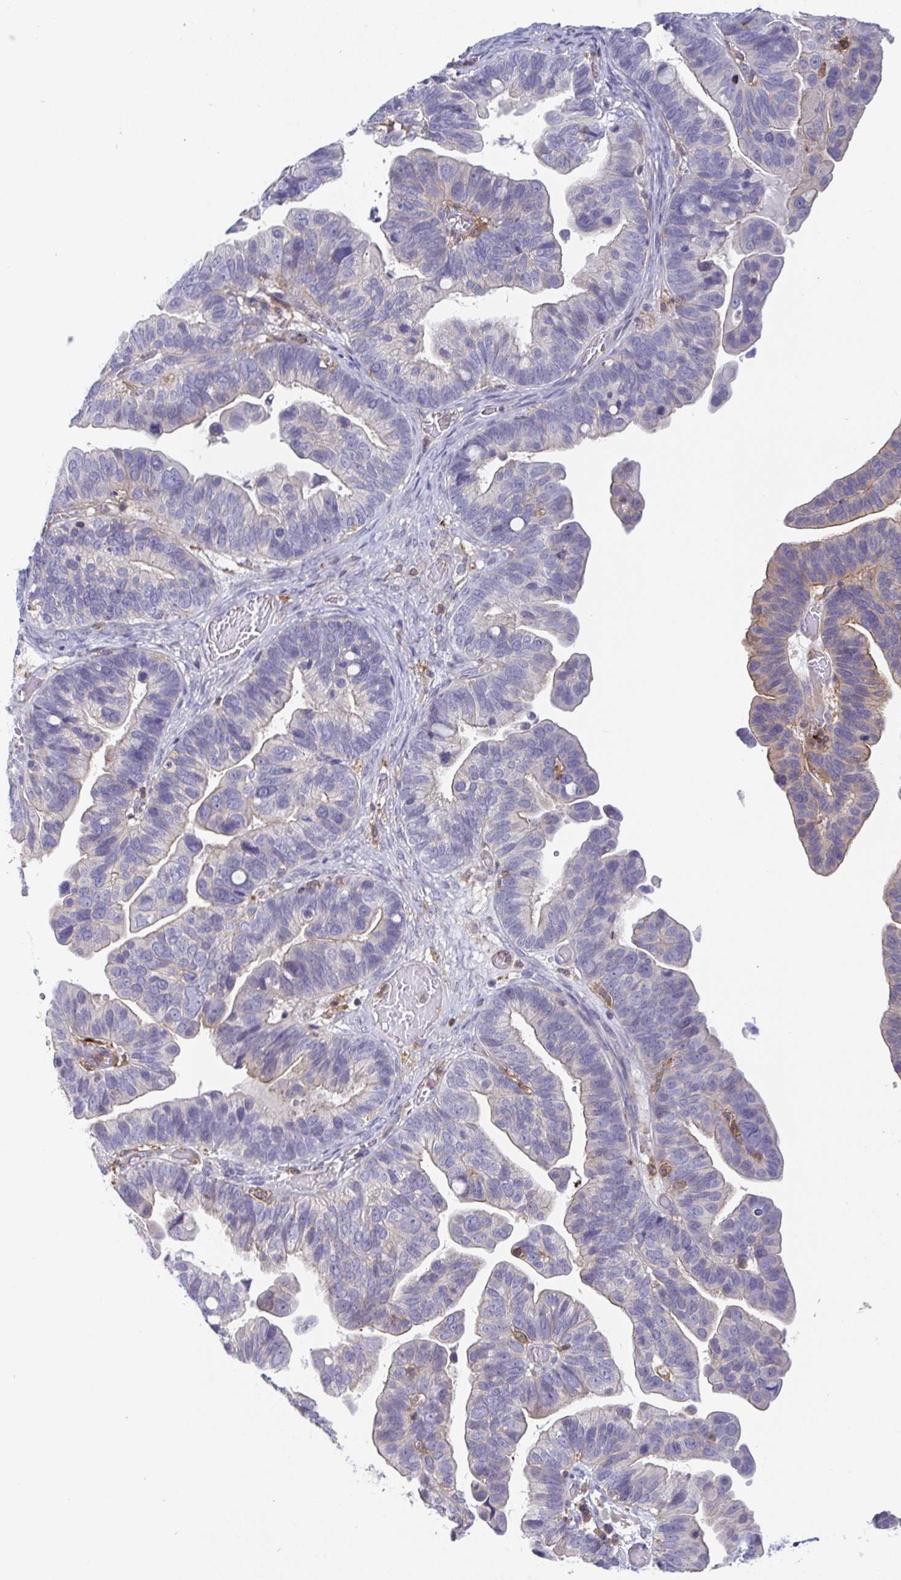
{"staining": {"intensity": "weak", "quantity": "25%-75%", "location": "cytoplasmic/membranous"}, "tissue": "ovarian cancer", "cell_type": "Tumor cells", "image_type": "cancer", "snomed": [{"axis": "morphology", "description": "Cystadenocarcinoma, serous, NOS"}, {"axis": "topography", "description": "Ovary"}], "caption": "A high-resolution image shows IHC staining of ovarian serous cystadenocarcinoma, which exhibits weak cytoplasmic/membranous staining in approximately 25%-75% of tumor cells.", "gene": "DISP2", "patient": {"sex": "female", "age": 56}}